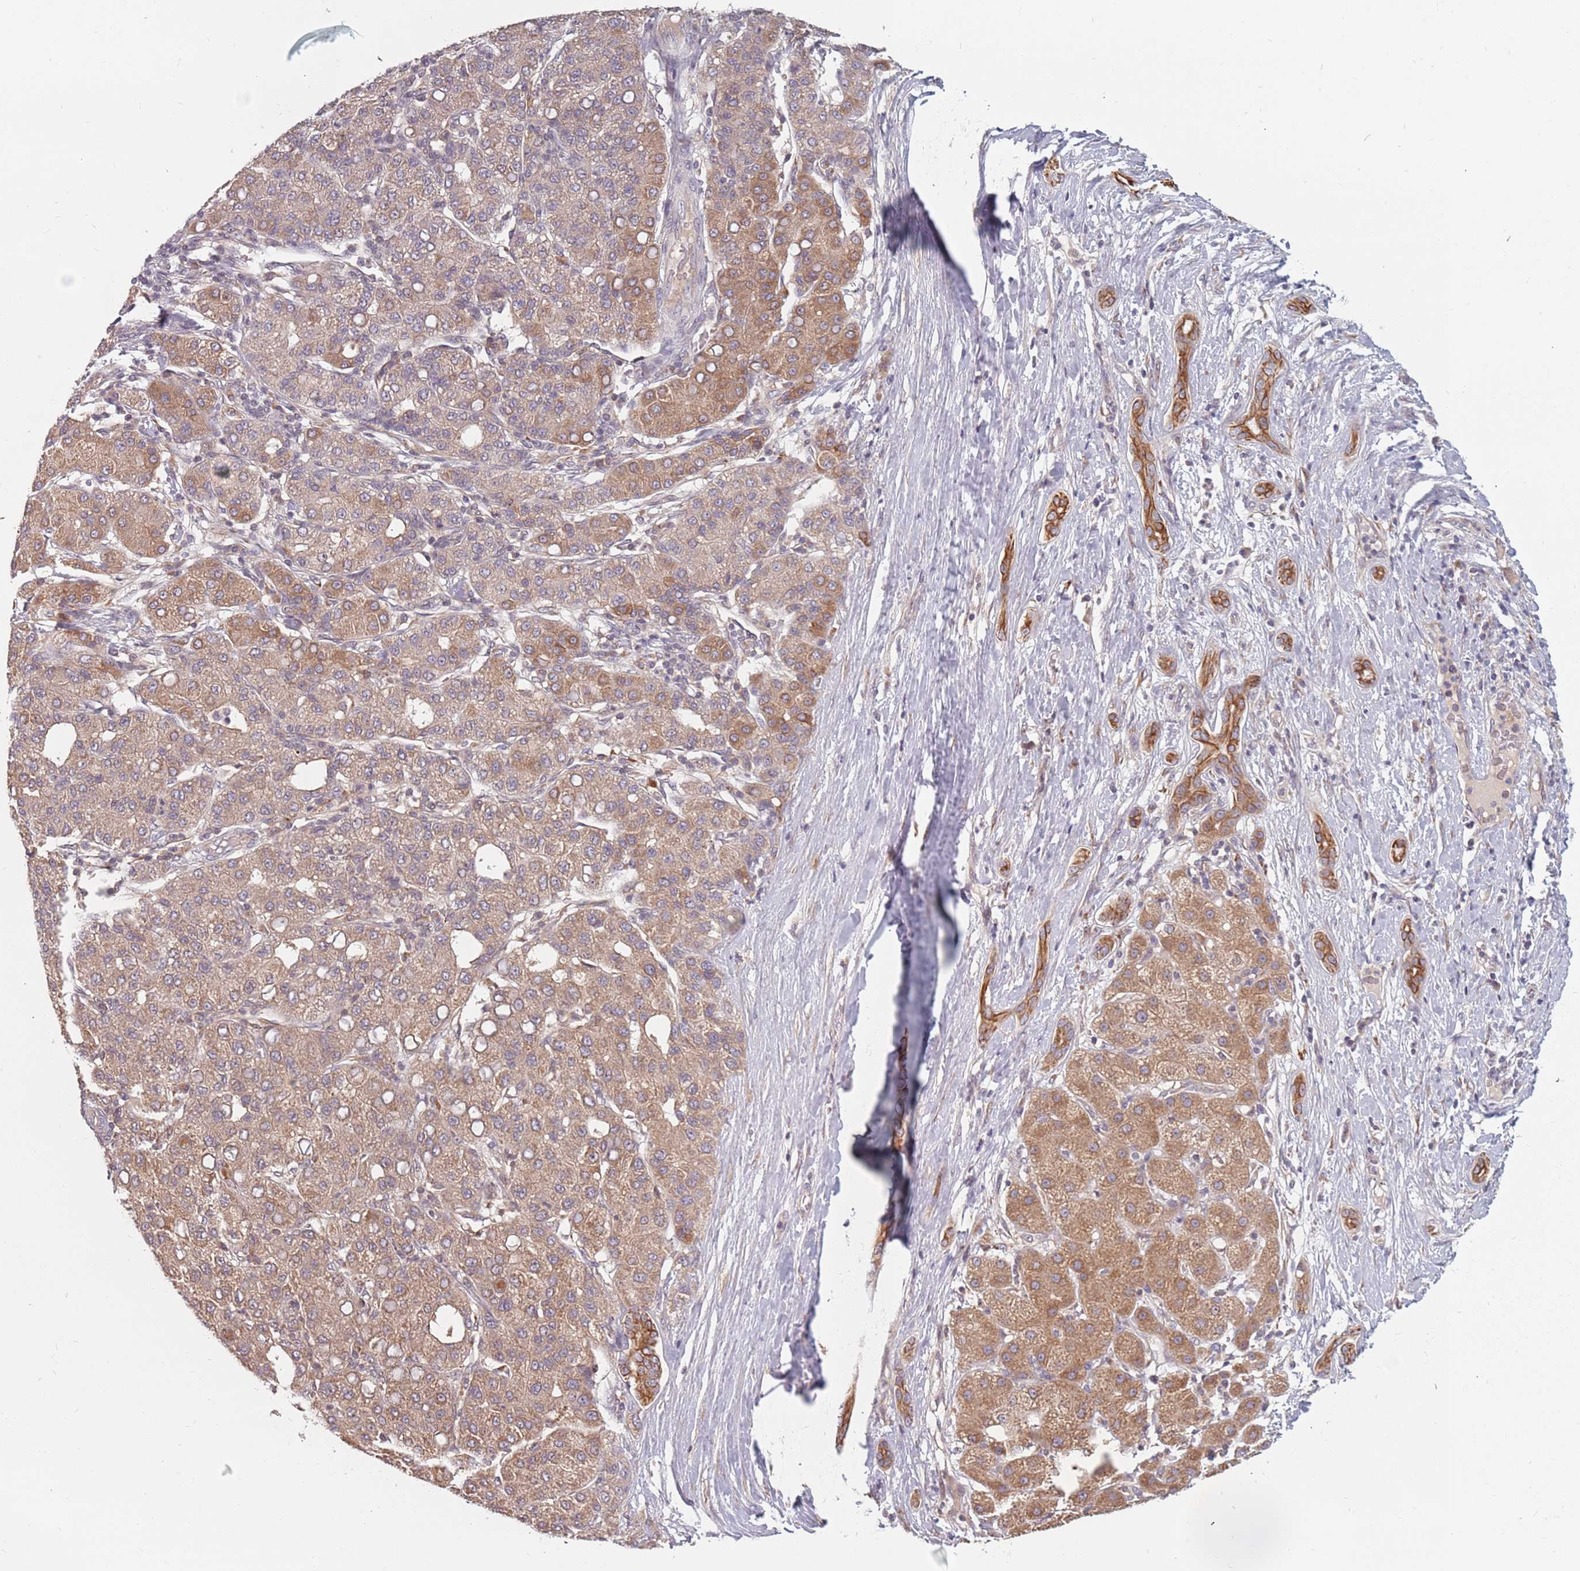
{"staining": {"intensity": "moderate", "quantity": "25%-75%", "location": "cytoplasmic/membranous"}, "tissue": "liver cancer", "cell_type": "Tumor cells", "image_type": "cancer", "snomed": [{"axis": "morphology", "description": "Carcinoma, Hepatocellular, NOS"}, {"axis": "topography", "description": "Liver"}], "caption": "Immunohistochemistry (IHC) photomicrograph of human liver cancer stained for a protein (brown), which shows medium levels of moderate cytoplasmic/membranous staining in approximately 25%-75% of tumor cells.", "gene": "ADAL", "patient": {"sex": "male", "age": 65}}